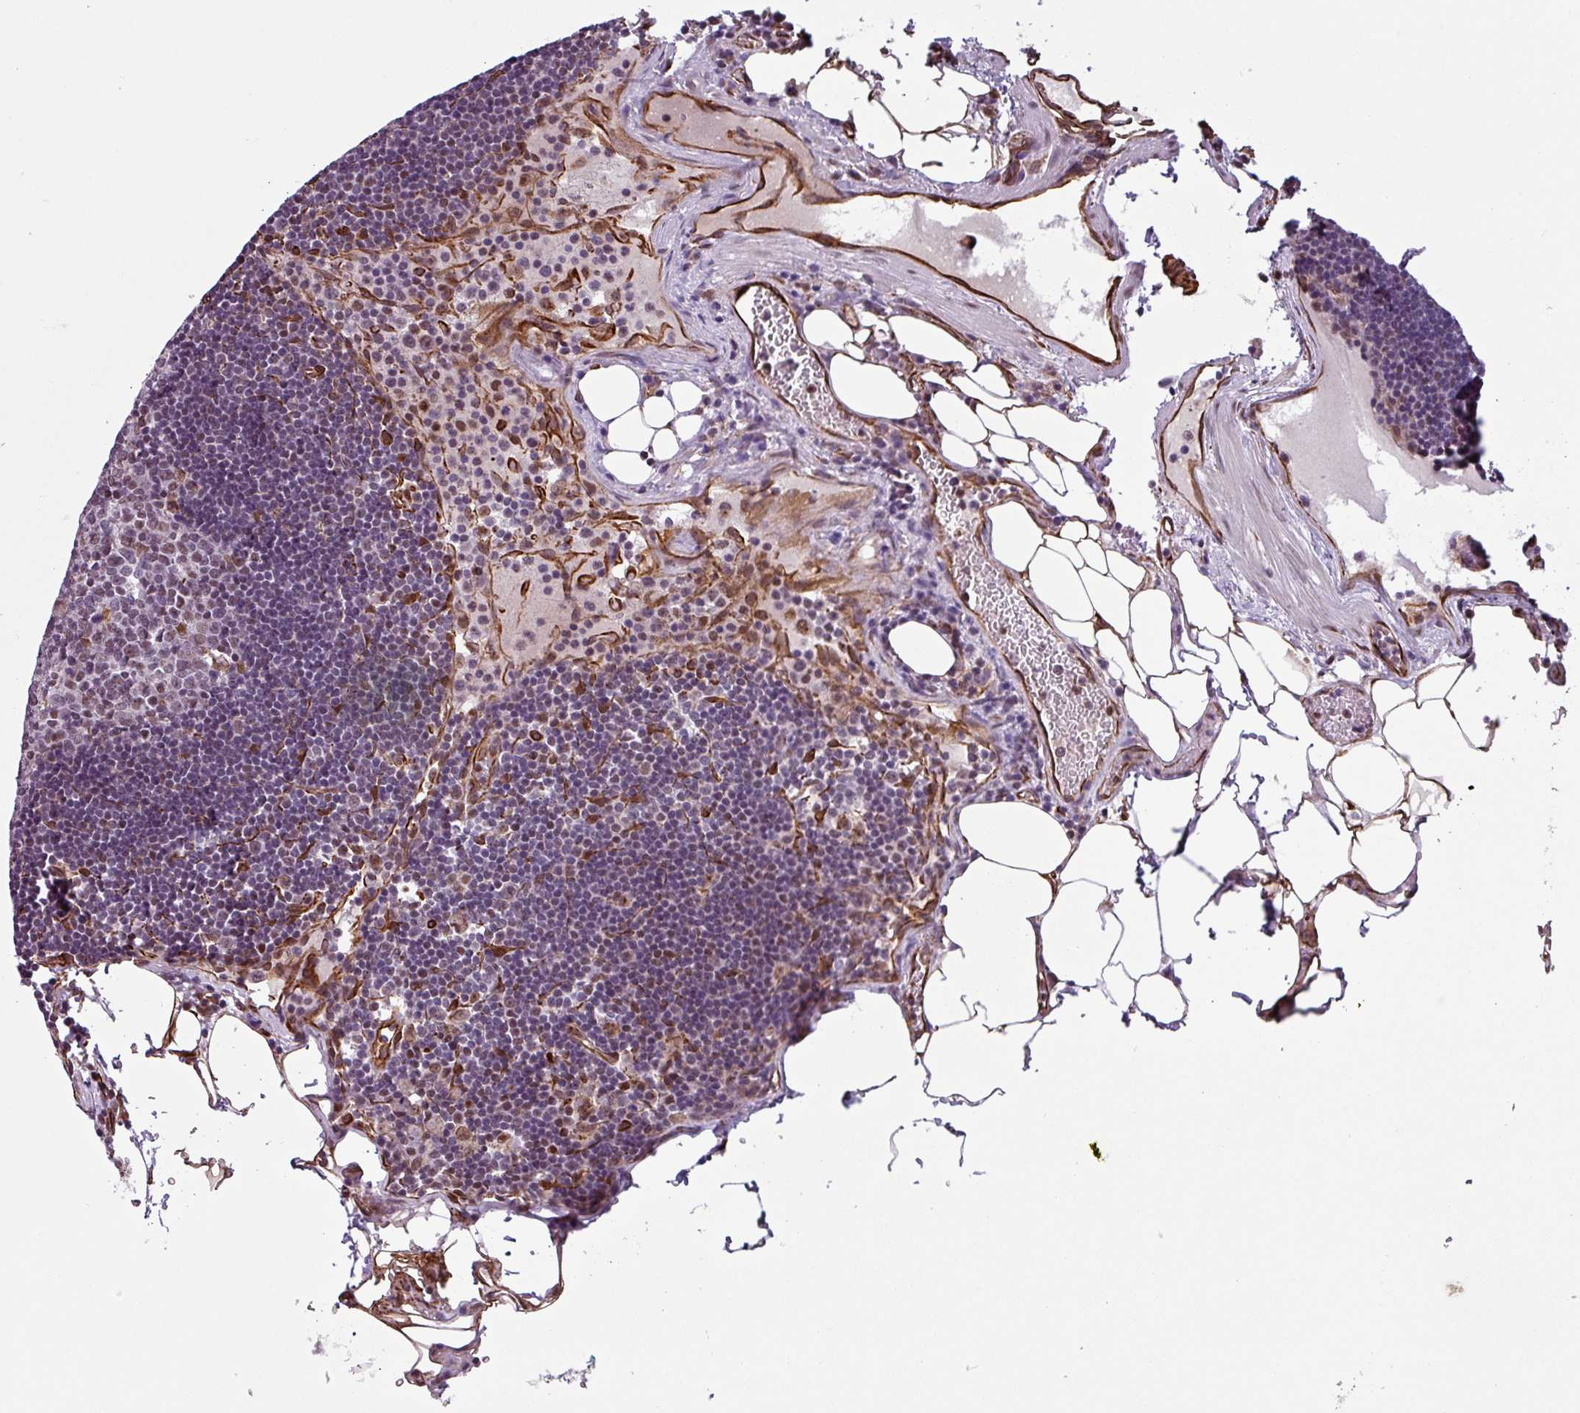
{"staining": {"intensity": "weak", "quantity": "<25%", "location": "nuclear"}, "tissue": "lymph node", "cell_type": "Germinal center cells", "image_type": "normal", "snomed": [{"axis": "morphology", "description": "Normal tissue, NOS"}, {"axis": "topography", "description": "Lymph node"}], "caption": "DAB immunohistochemical staining of normal human lymph node exhibits no significant staining in germinal center cells.", "gene": "CHD3", "patient": {"sex": "male", "age": 62}}